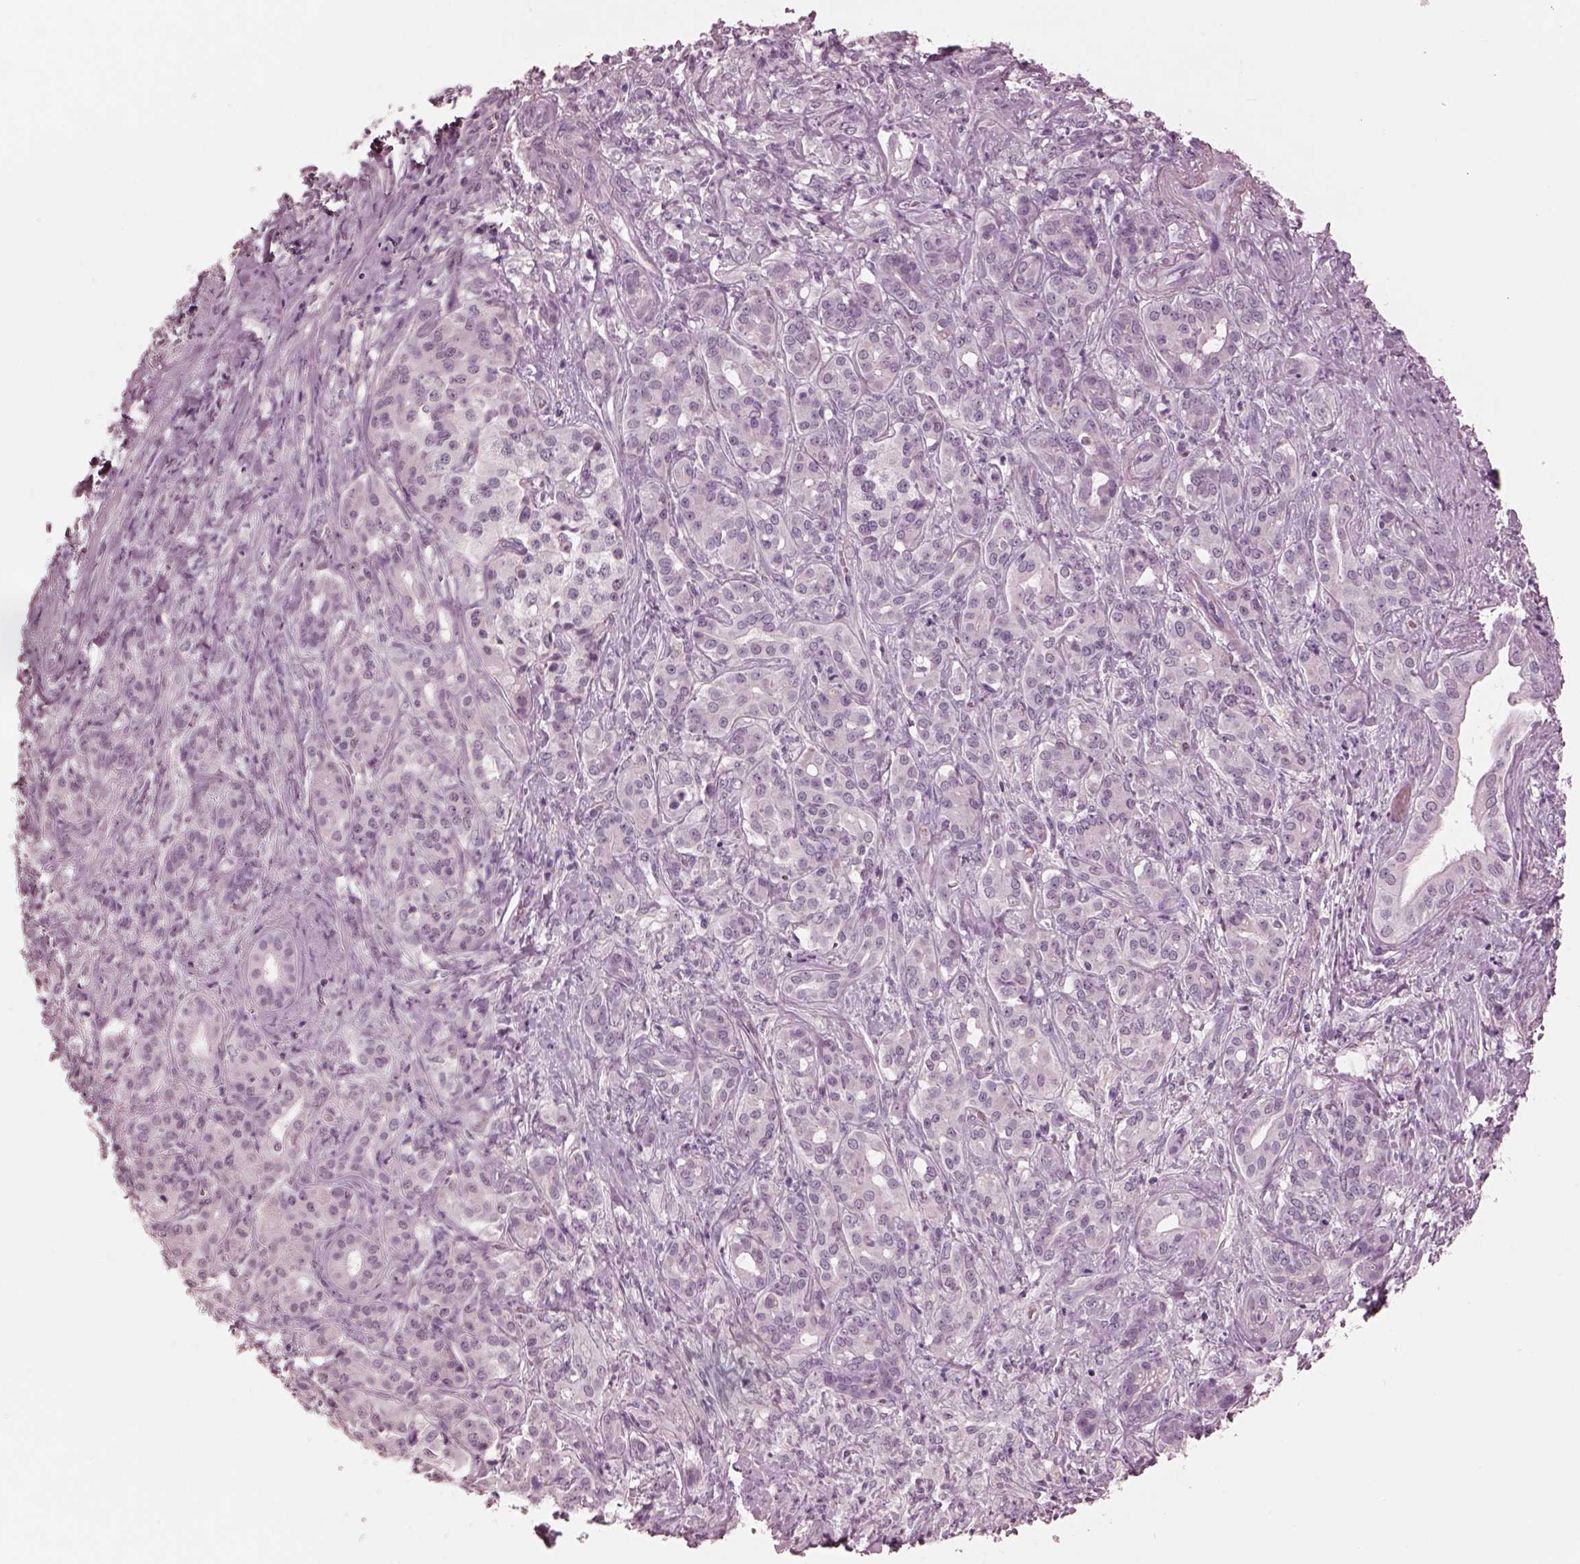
{"staining": {"intensity": "negative", "quantity": "none", "location": "none"}, "tissue": "pancreatic cancer", "cell_type": "Tumor cells", "image_type": "cancer", "snomed": [{"axis": "morphology", "description": "Normal tissue, NOS"}, {"axis": "morphology", "description": "Inflammation, NOS"}, {"axis": "morphology", "description": "Adenocarcinoma, NOS"}, {"axis": "topography", "description": "Pancreas"}], "caption": "DAB immunohistochemical staining of human adenocarcinoma (pancreatic) displays no significant positivity in tumor cells. The staining was performed using DAB to visualize the protein expression in brown, while the nuclei were stained in blue with hematoxylin (Magnification: 20x).", "gene": "GARIN4", "patient": {"sex": "male", "age": 57}}